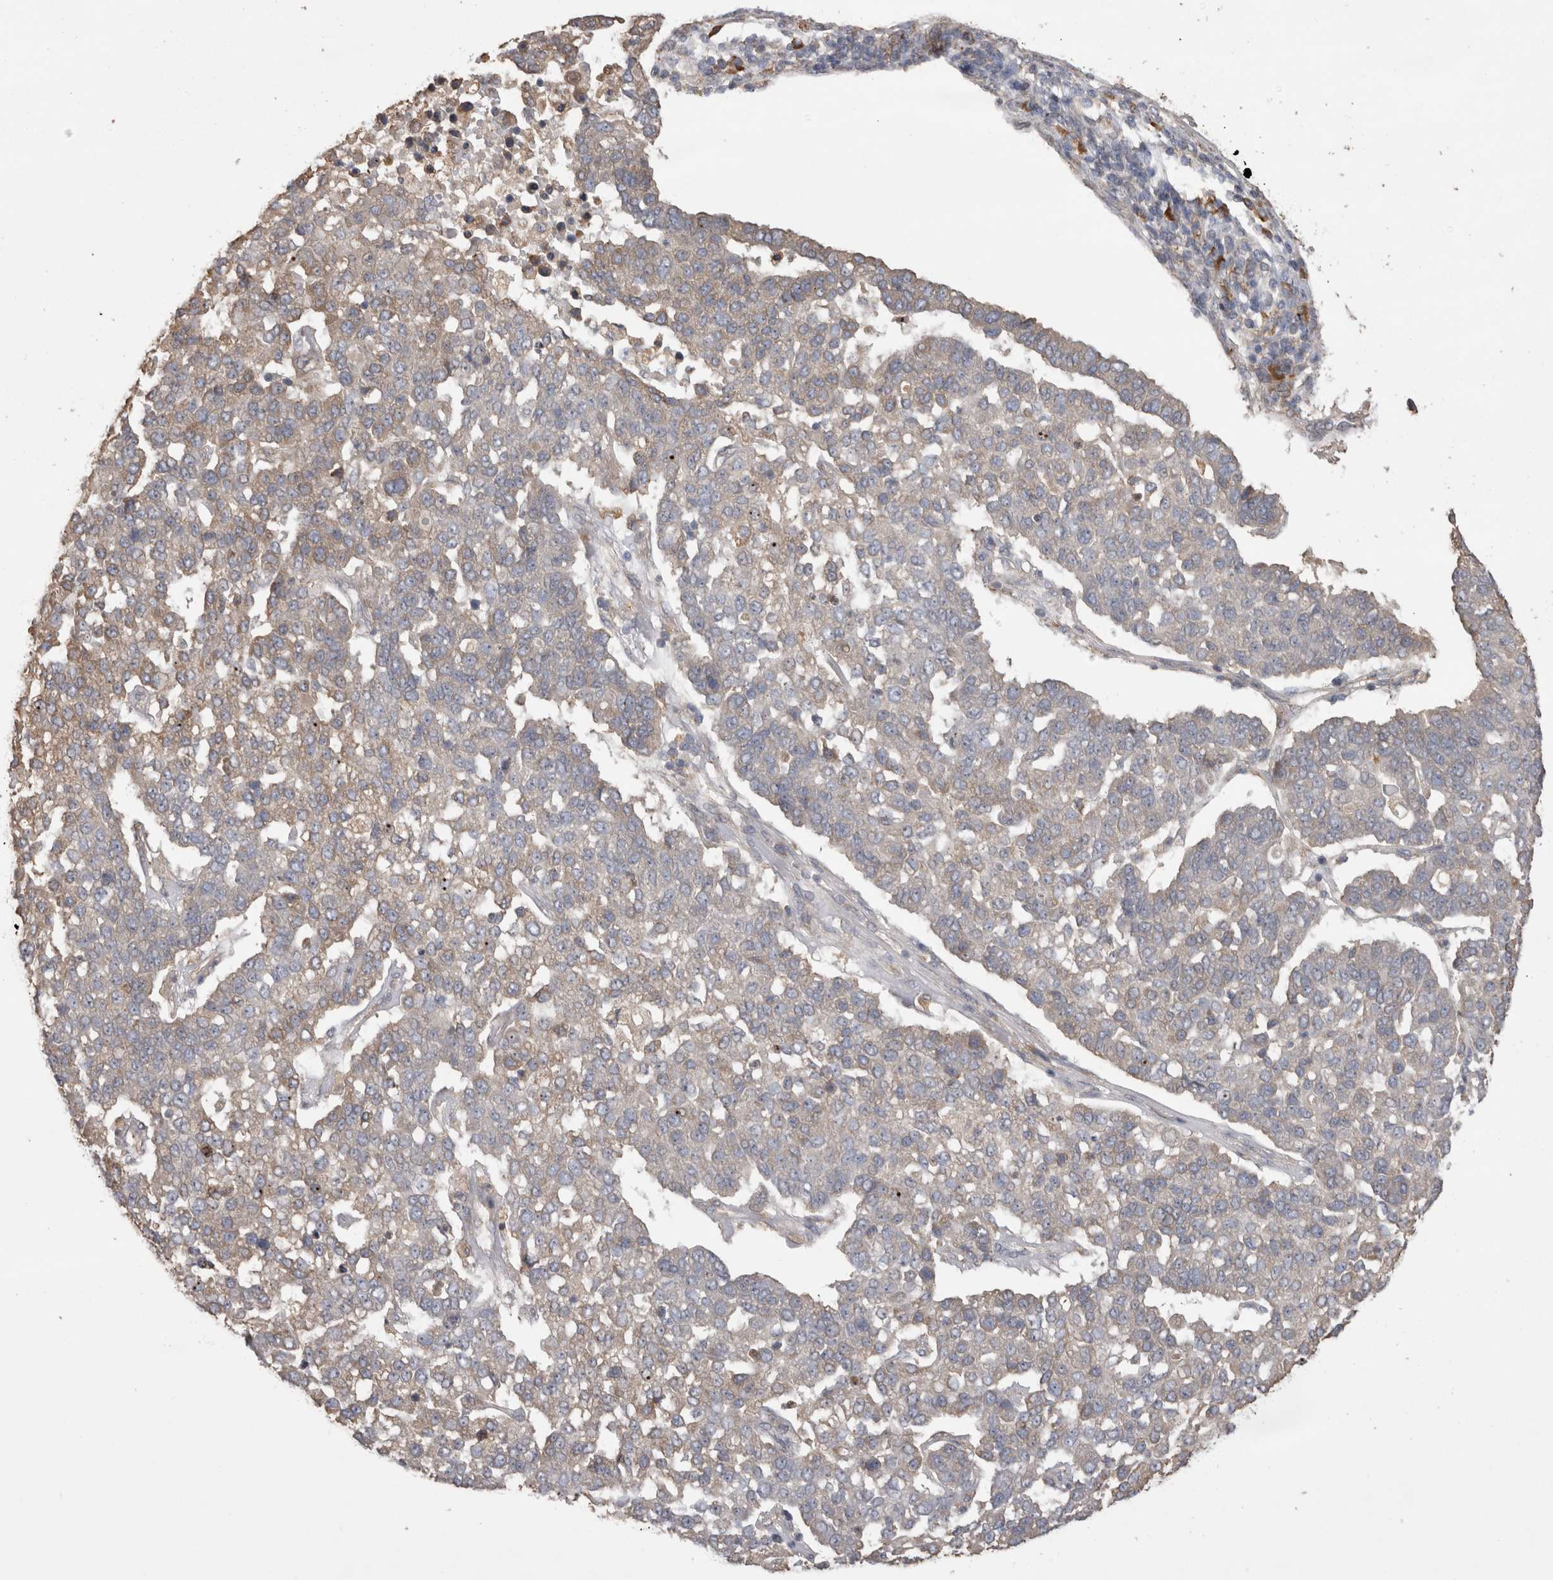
{"staining": {"intensity": "weak", "quantity": "<25%", "location": "cytoplasmic/membranous"}, "tissue": "pancreatic cancer", "cell_type": "Tumor cells", "image_type": "cancer", "snomed": [{"axis": "morphology", "description": "Adenocarcinoma, NOS"}, {"axis": "topography", "description": "Pancreas"}], "caption": "This photomicrograph is of pancreatic cancer stained with immunohistochemistry (IHC) to label a protein in brown with the nuclei are counter-stained blue. There is no positivity in tumor cells. (DAB (3,3'-diaminobenzidine) IHC with hematoxylin counter stain).", "gene": "TBCE", "patient": {"sex": "female", "age": 61}}